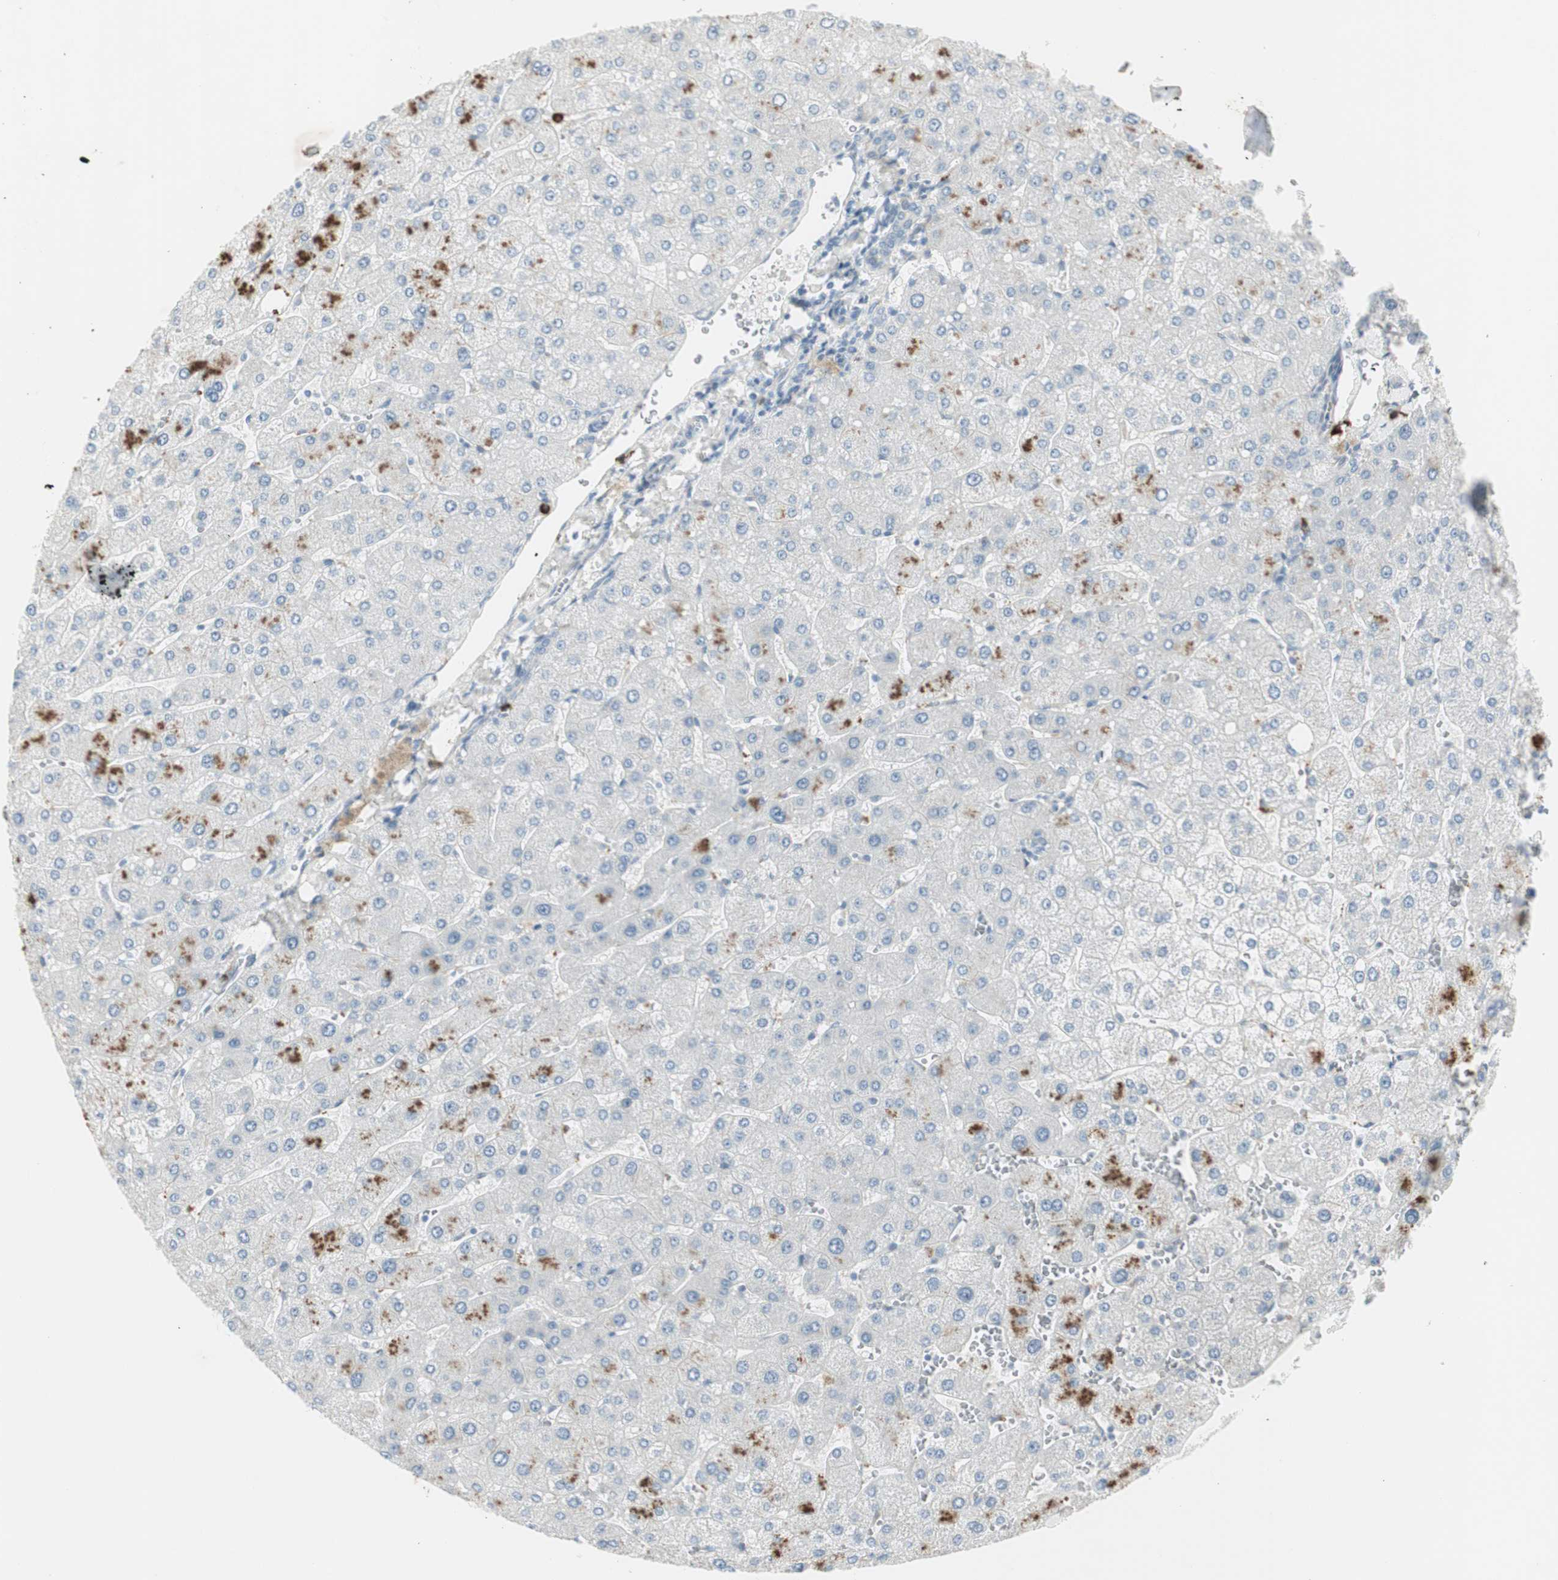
{"staining": {"intensity": "negative", "quantity": "none", "location": "none"}, "tissue": "liver", "cell_type": "Cholangiocytes", "image_type": "normal", "snomed": [{"axis": "morphology", "description": "Normal tissue, NOS"}, {"axis": "topography", "description": "Liver"}], "caption": "Cholangiocytes are negative for brown protein staining in normal liver. The staining is performed using DAB (3,3'-diaminobenzidine) brown chromogen with nuclei counter-stained in using hematoxylin.", "gene": "MAPRE3", "patient": {"sex": "male", "age": 55}}